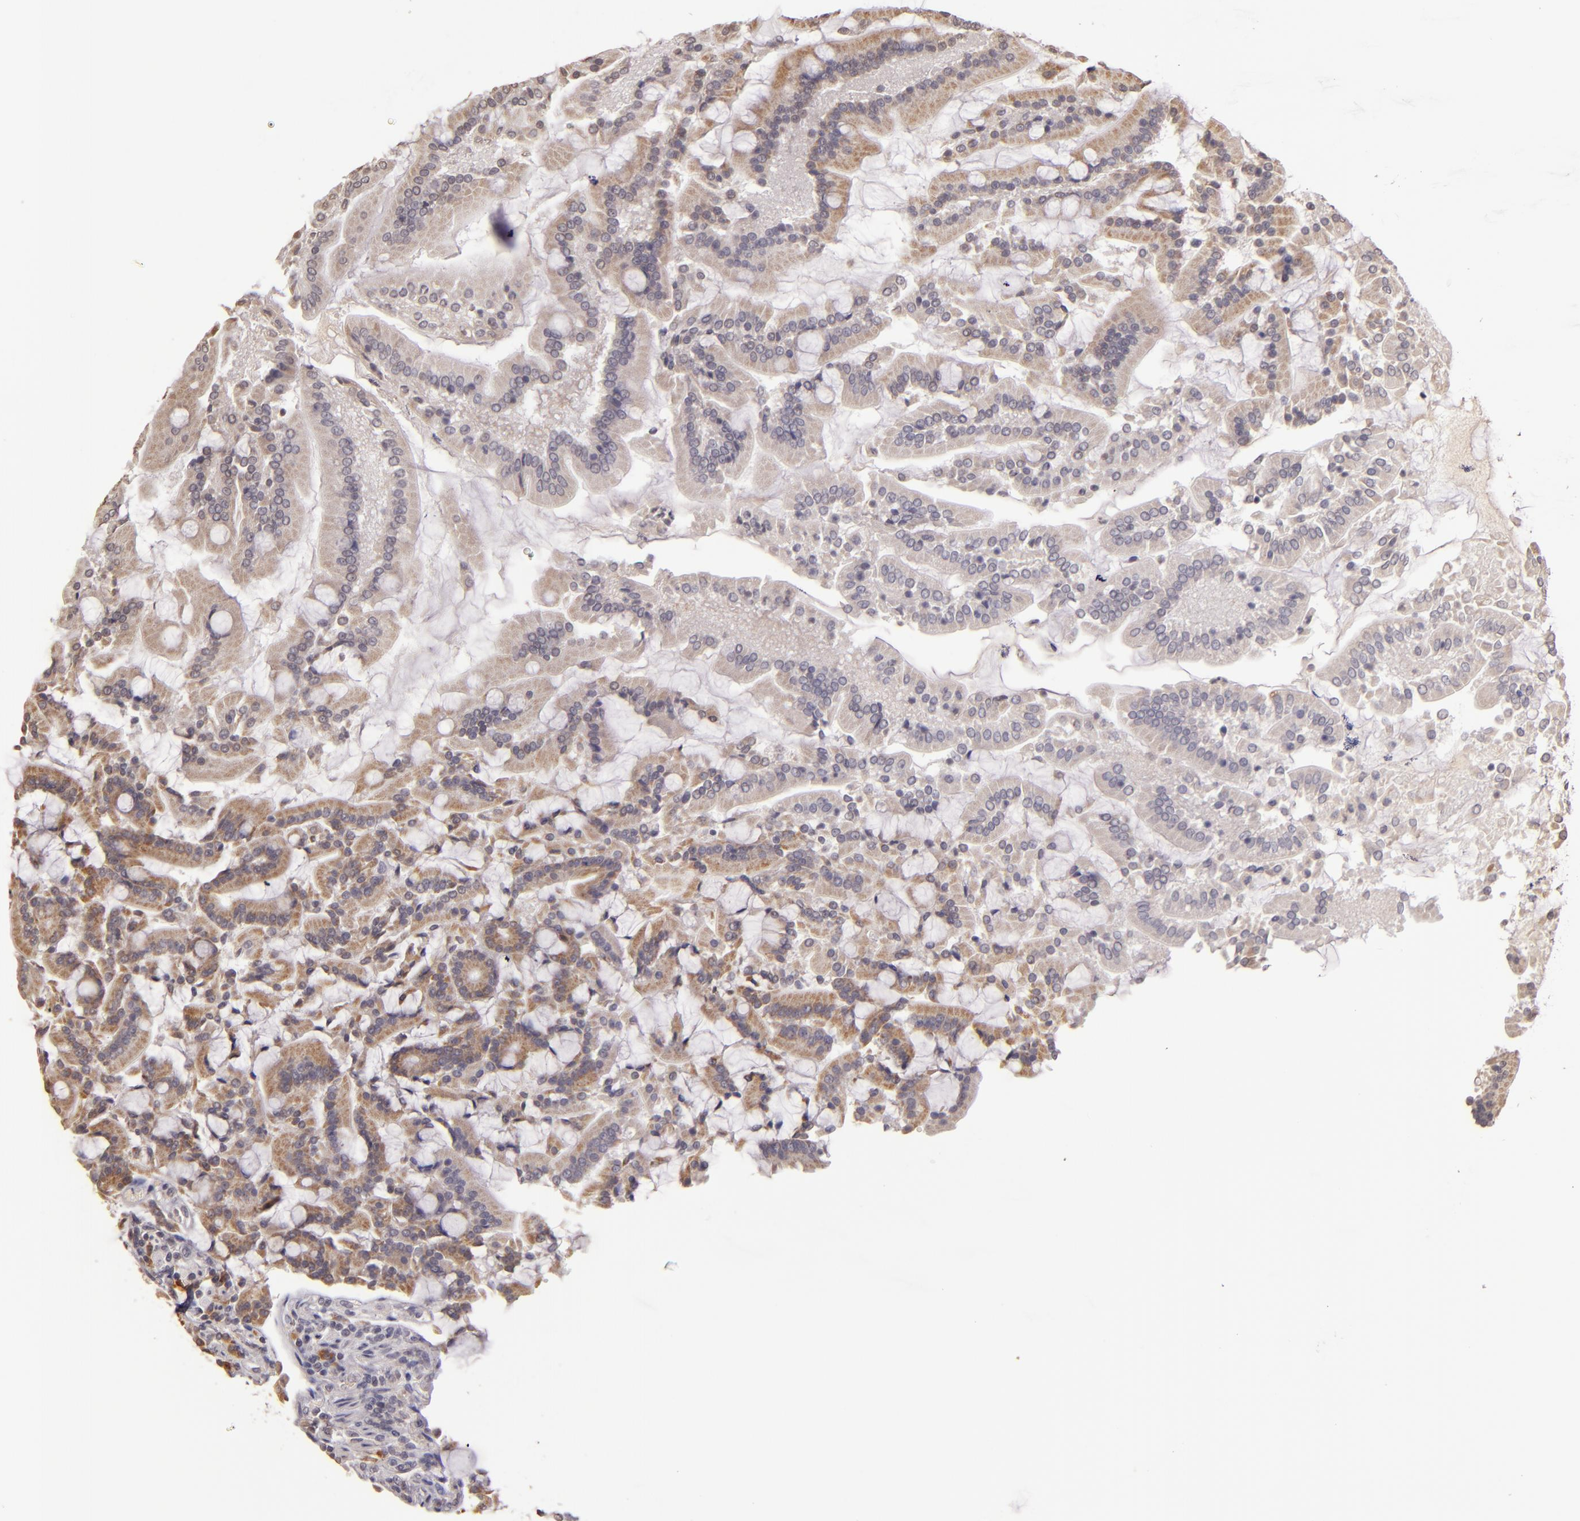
{"staining": {"intensity": "moderate", "quantity": "25%-75%", "location": "cytoplasmic/membranous"}, "tissue": "duodenum", "cell_type": "Glandular cells", "image_type": "normal", "snomed": [{"axis": "morphology", "description": "Normal tissue, NOS"}, {"axis": "topography", "description": "Duodenum"}], "caption": "Duodenum stained with immunohistochemistry shows moderate cytoplasmic/membranous positivity in about 25%-75% of glandular cells. Using DAB (brown) and hematoxylin (blue) stains, captured at high magnification using brightfield microscopy.", "gene": "ABL1", "patient": {"sex": "female", "age": 64}}